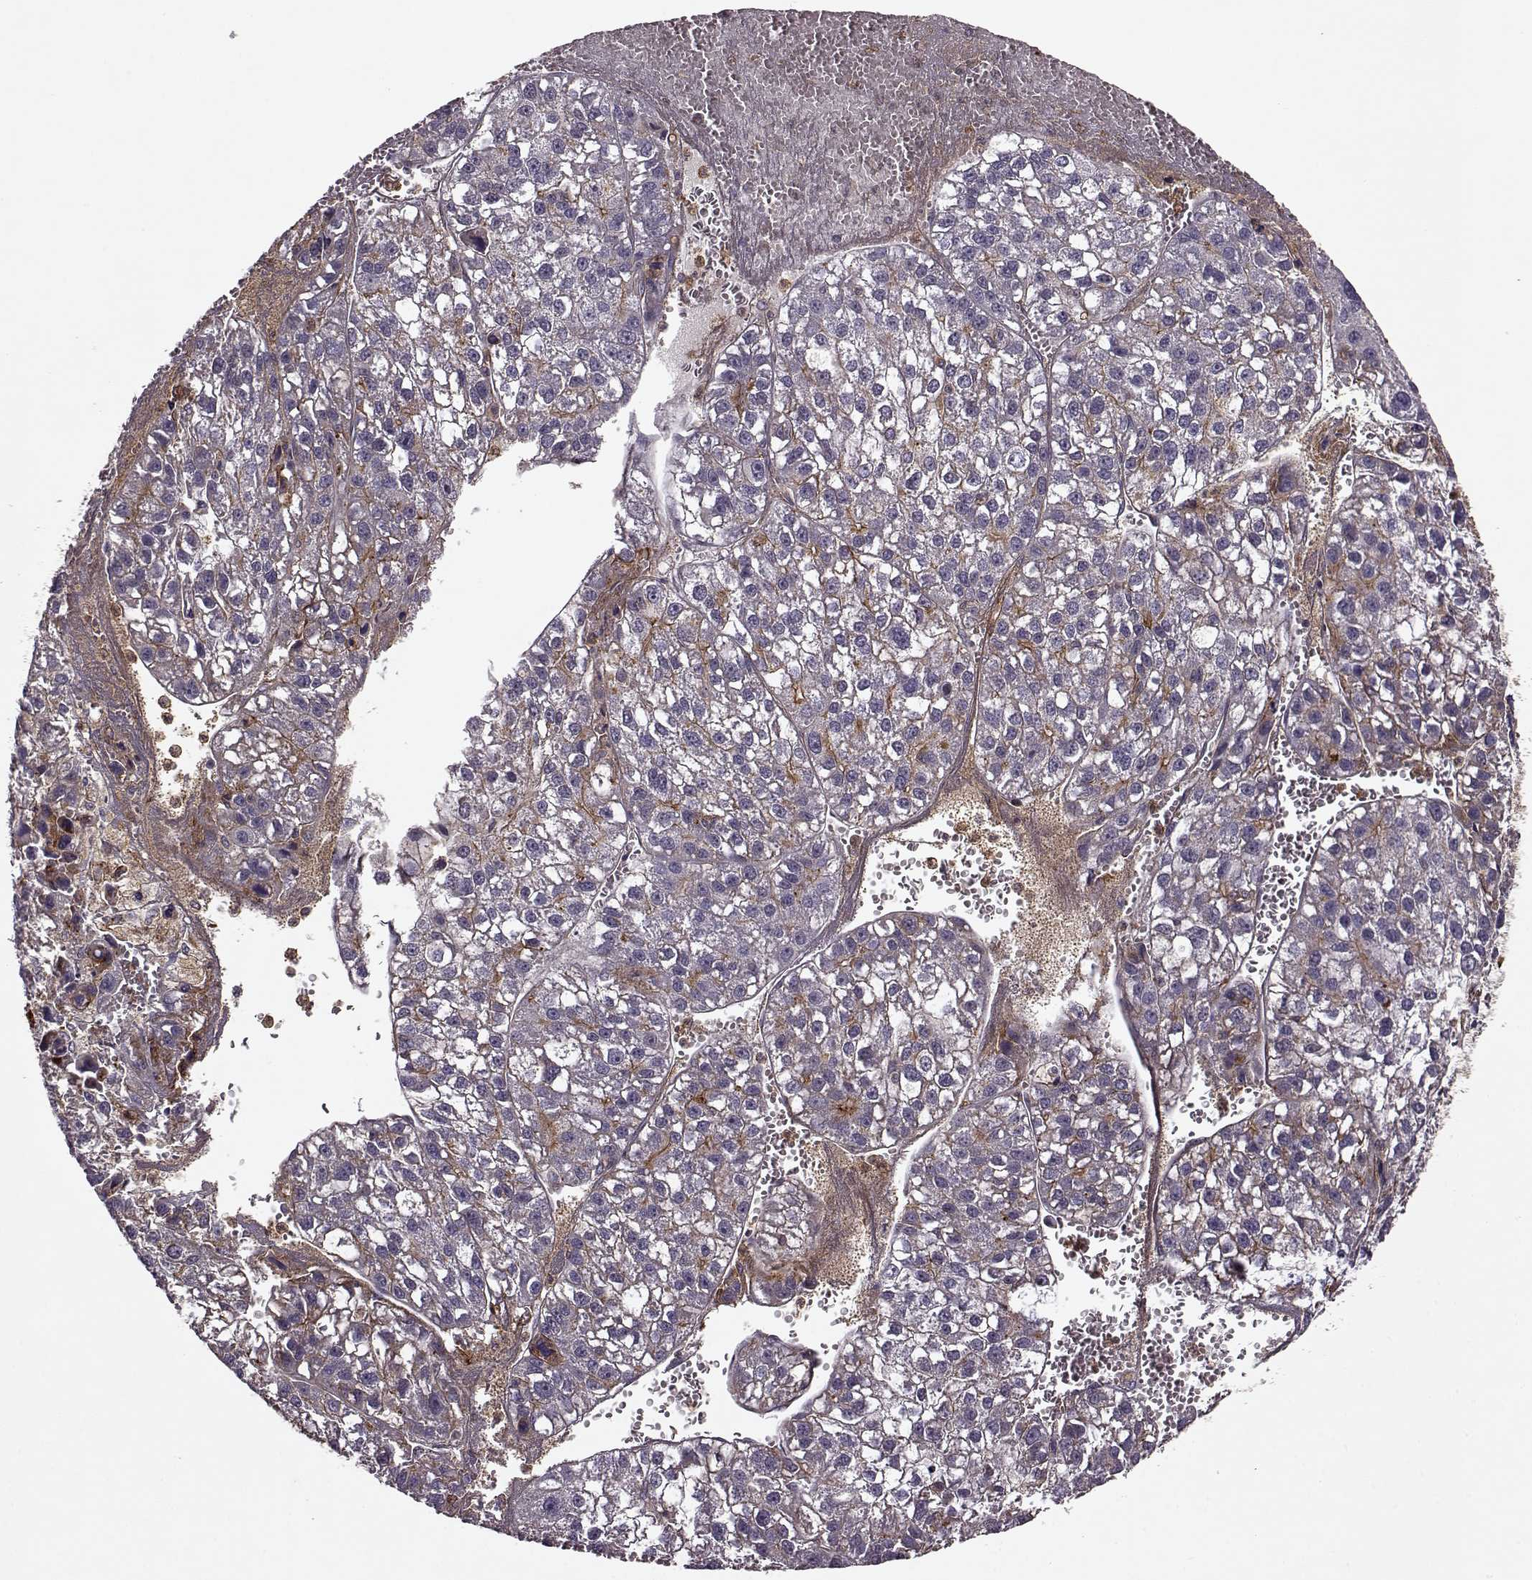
{"staining": {"intensity": "moderate", "quantity": "<25%", "location": "cytoplasmic/membranous"}, "tissue": "liver cancer", "cell_type": "Tumor cells", "image_type": "cancer", "snomed": [{"axis": "morphology", "description": "Carcinoma, Hepatocellular, NOS"}, {"axis": "topography", "description": "Liver"}], "caption": "High-power microscopy captured an IHC micrograph of hepatocellular carcinoma (liver), revealing moderate cytoplasmic/membranous staining in about <25% of tumor cells.", "gene": "IFRD2", "patient": {"sex": "female", "age": 70}}